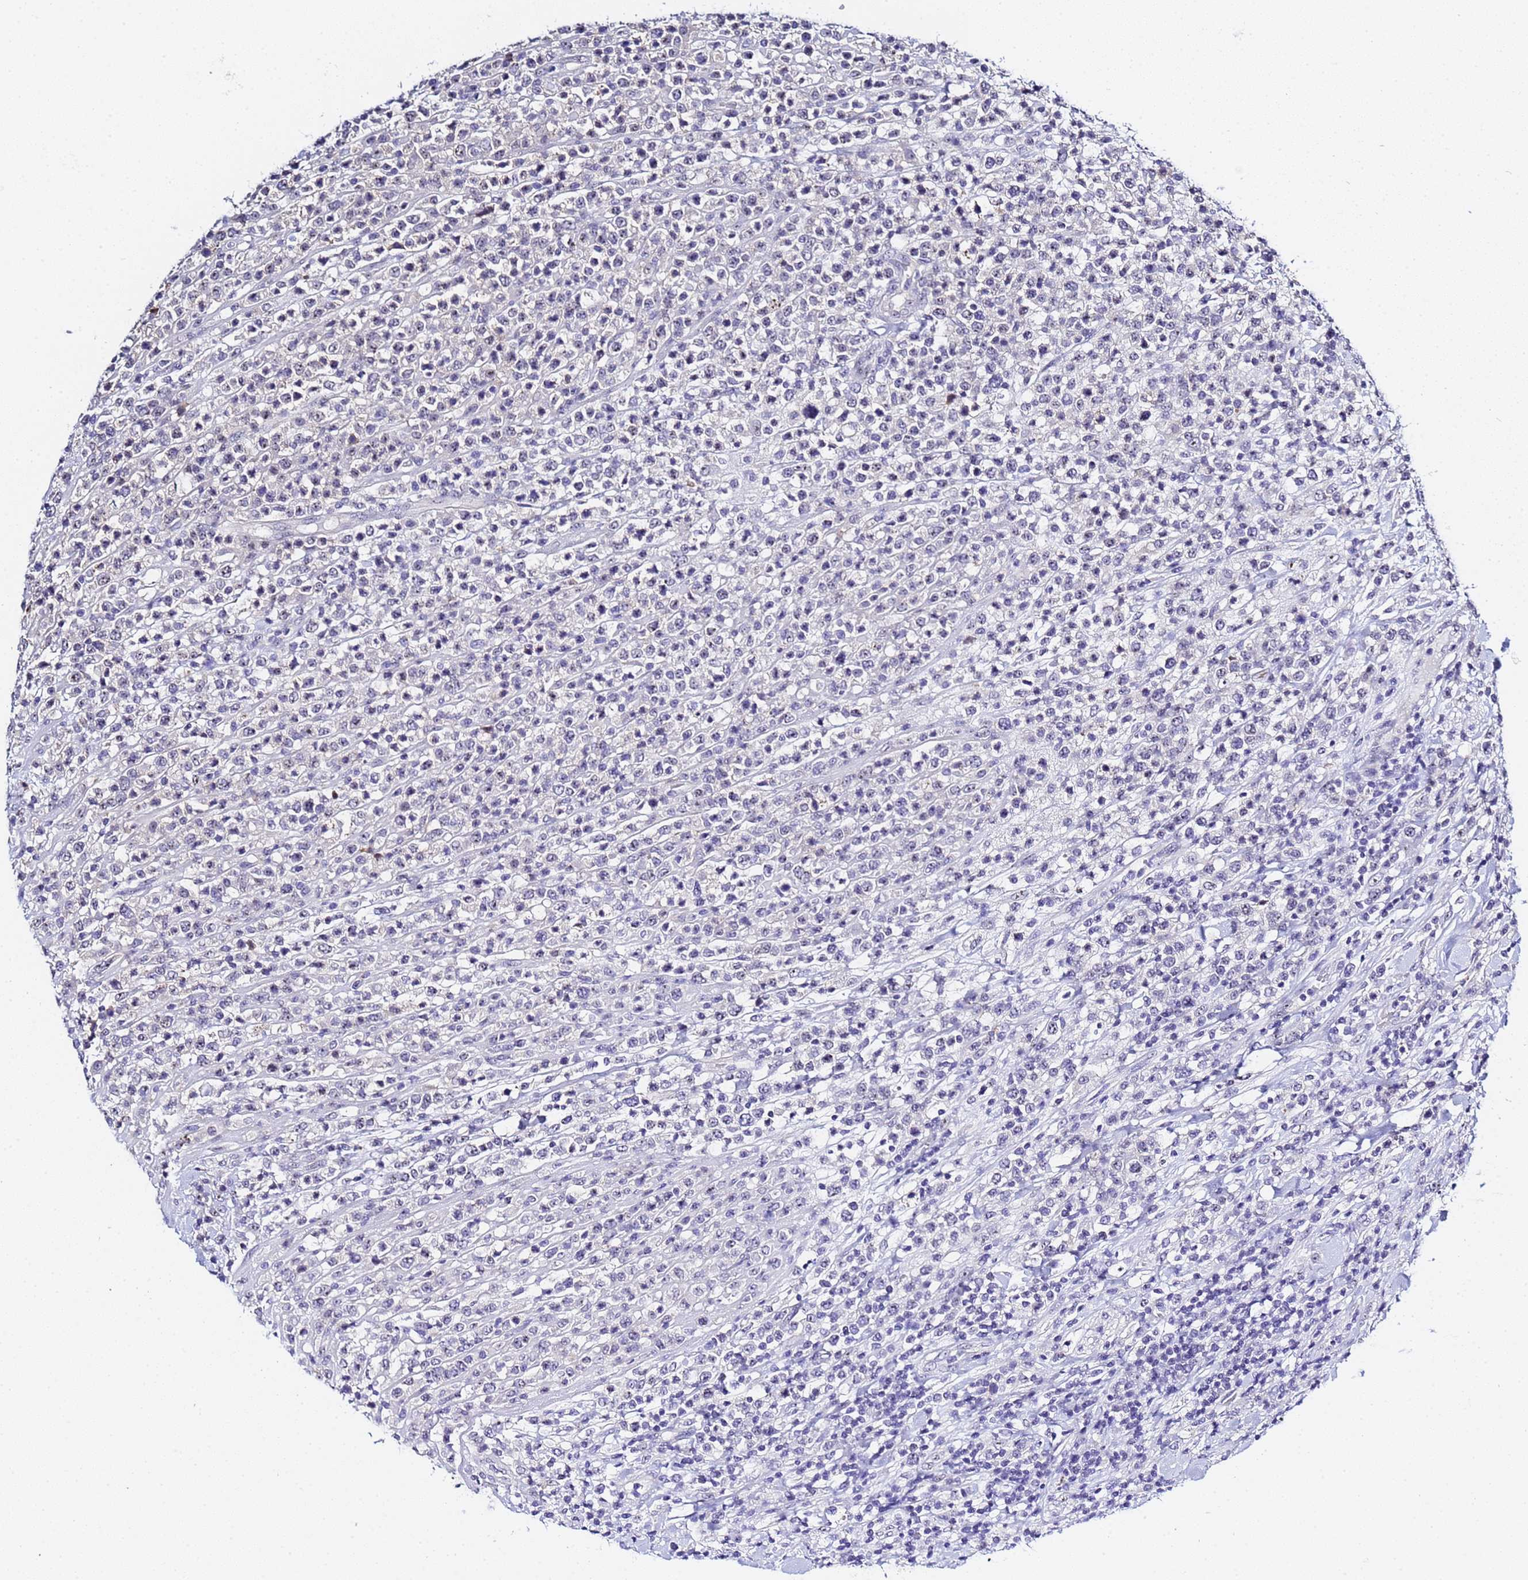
{"staining": {"intensity": "negative", "quantity": "none", "location": "none"}, "tissue": "lymphoma", "cell_type": "Tumor cells", "image_type": "cancer", "snomed": [{"axis": "morphology", "description": "Malignant lymphoma, non-Hodgkin's type, High grade"}, {"axis": "topography", "description": "Colon"}], "caption": "An IHC micrograph of lymphoma is shown. There is no staining in tumor cells of lymphoma. (DAB (3,3'-diaminobenzidine) IHC with hematoxylin counter stain).", "gene": "ACTL6B", "patient": {"sex": "female", "age": 53}}